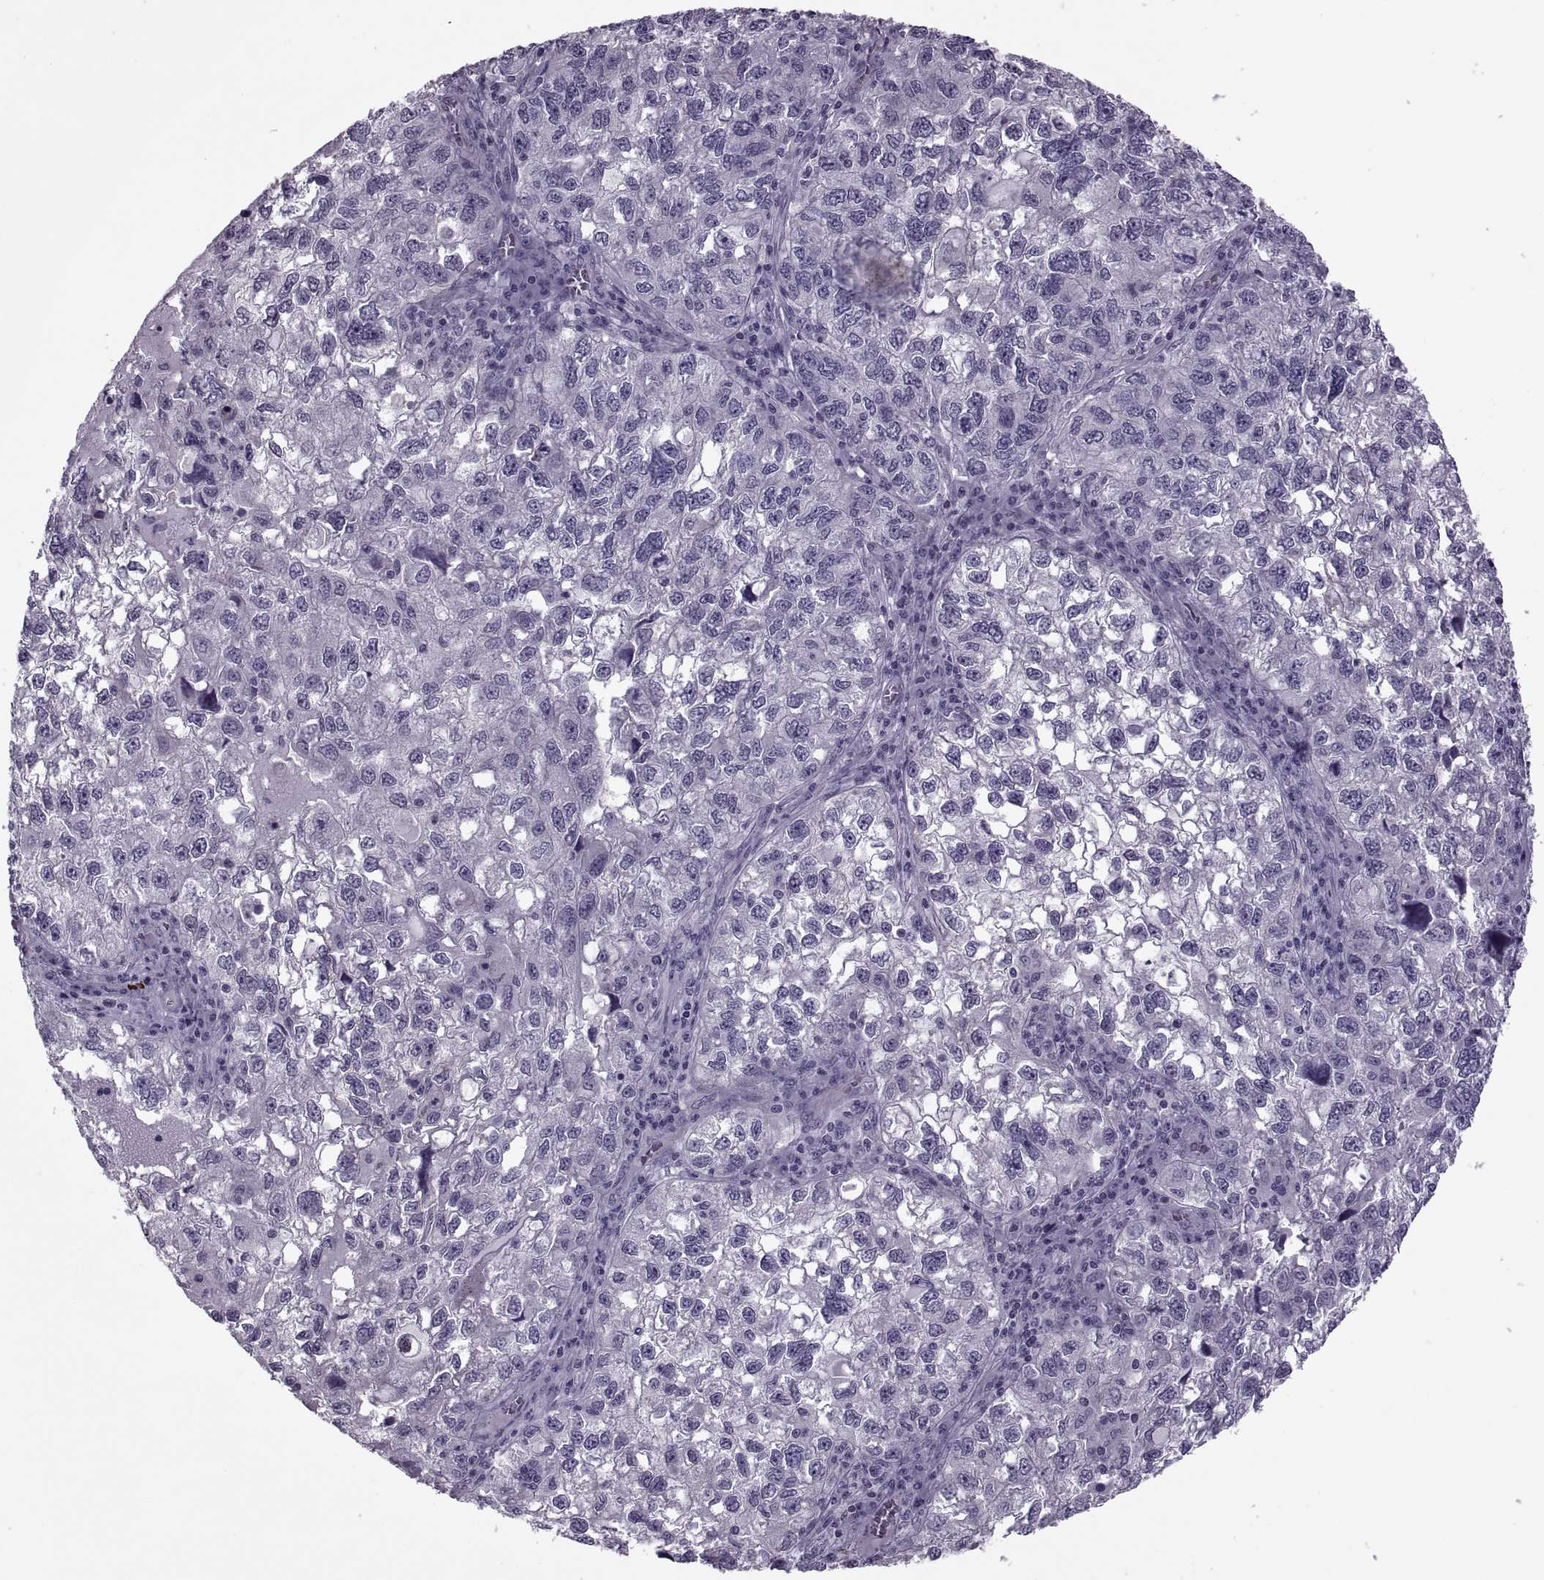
{"staining": {"intensity": "negative", "quantity": "none", "location": "none"}, "tissue": "cervical cancer", "cell_type": "Tumor cells", "image_type": "cancer", "snomed": [{"axis": "morphology", "description": "Squamous cell carcinoma, NOS"}, {"axis": "topography", "description": "Cervix"}], "caption": "Immunohistochemical staining of human squamous cell carcinoma (cervical) displays no significant expression in tumor cells. (DAB immunohistochemistry with hematoxylin counter stain).", "gene": "ODF3", "patient": {"sex": "female", "age": 55}}